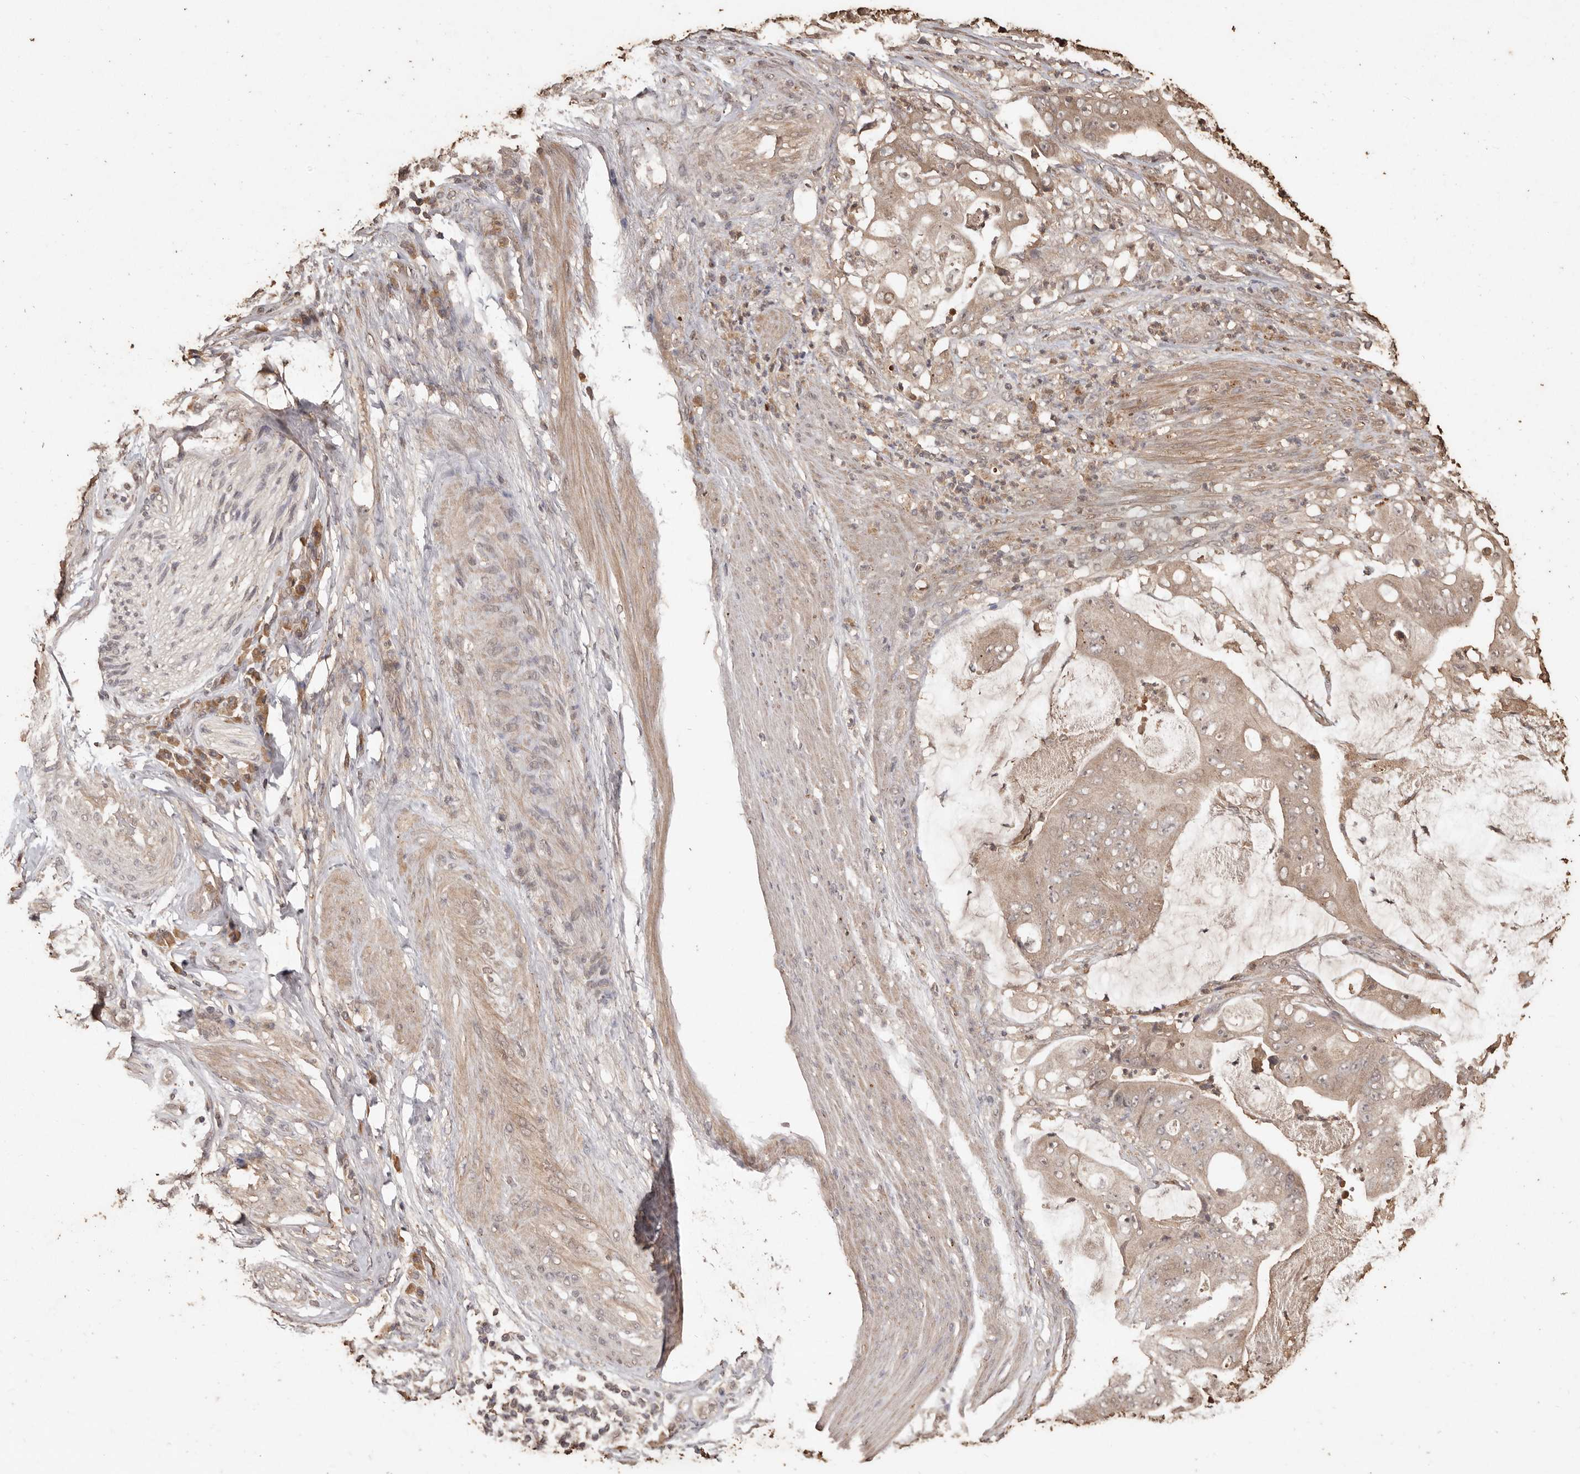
{"staining": {"intensity": "weak", "quantity": ">75%", "location": "cytoplasmic/membranous"}, "tissue": "stomach cancer", "cell_type": "Tumor cells", "image_type": "cancer", "snomed": [{"axis": "morphology", "description": "Adenocarcinoma, NOS"}, {"axis": "topography", "description": "Stomach"}], "caption": "An image showing weak cytoplasmic/membranous positivity in approximately >75% of tumor cells in stomach cancer, as visualized by brown immunohistochemical staining.", "gene": "PKDCC", "patient": {"sex": "female", "age": 73}}